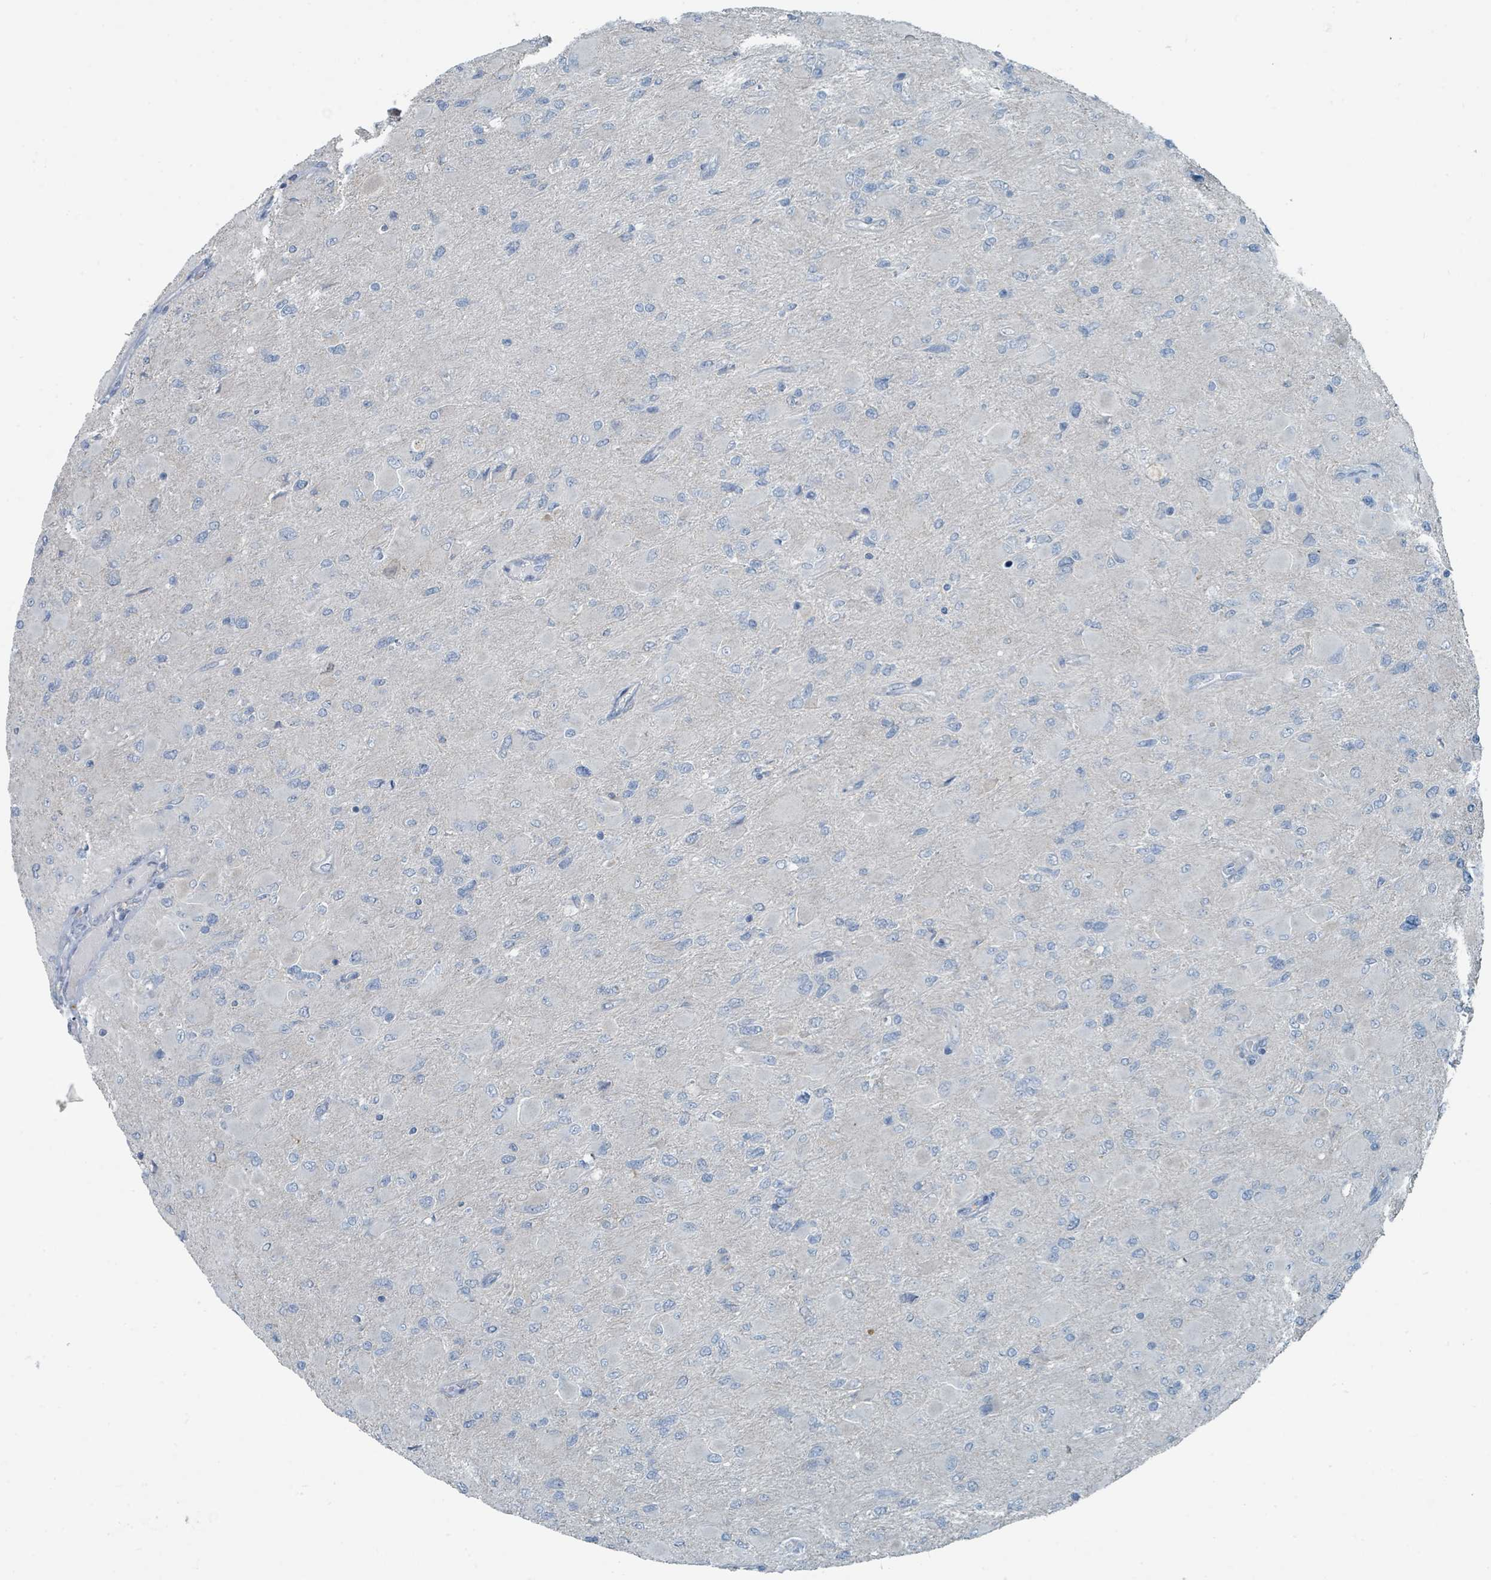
{"staining": {"intensity": "negative", "quantity": "none", "location": "none"}, "tissue": "glioma", "cell_type": "Tumor cells", "image_type": "cancer", "snomed": [{"axis": "morphology", "description": "Glioma, malignant, High grade"}, {"axis": "topography", "description": "Cerebral cortex"}], "caption": "Human glioma stained for a protein using immunohistochemistry shows no expression in tumor cells.", "gene": "RASA4", "patient": {"sex": "female", "age": 36}}